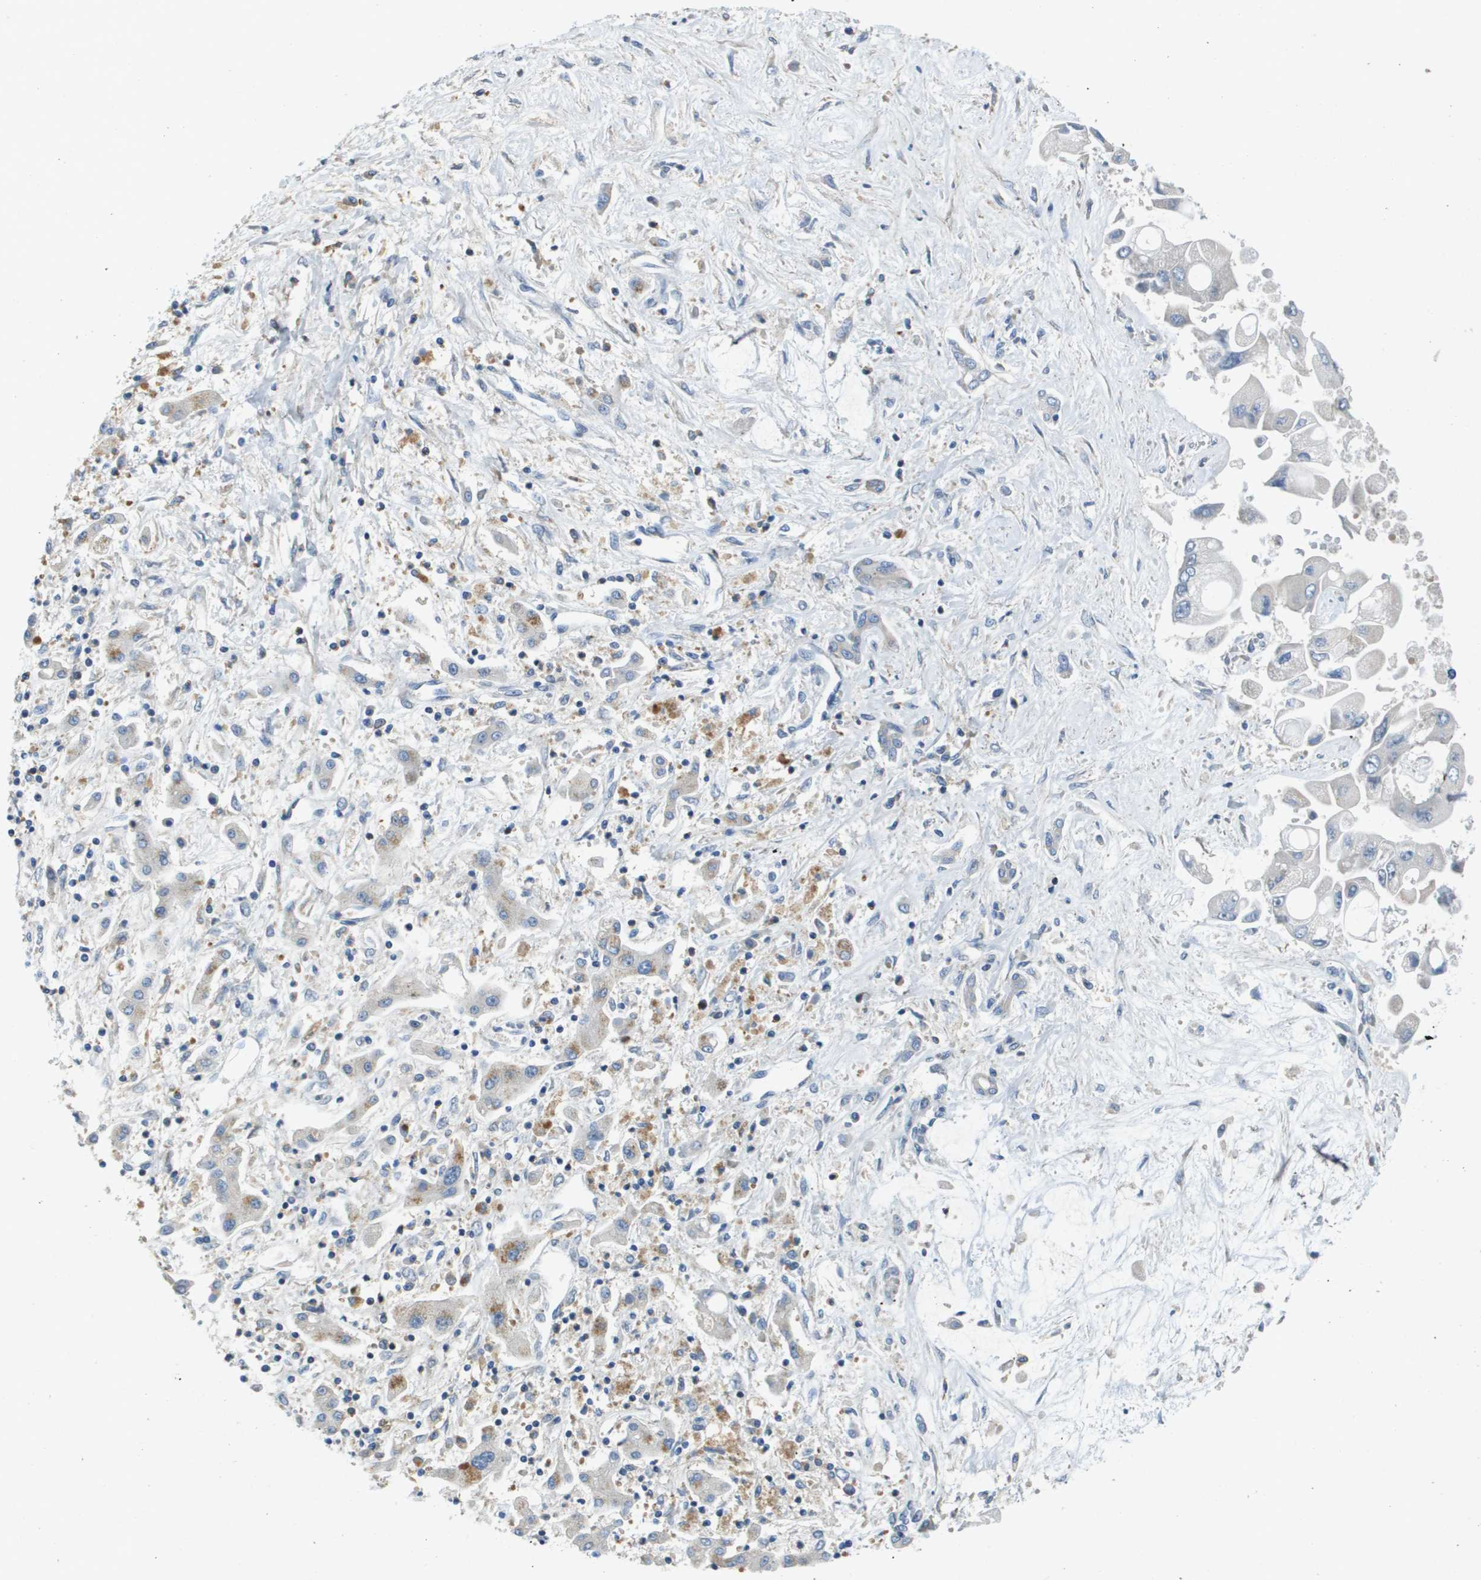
{"staining": {"intensity": "negative", "quantity": "none", "location": "none"}, "tissue": "liver cancer", "cell_type": "Tumor cells", "image_type": "cancer", "snomed": [{"axis": "morphology", "description": "Cholangiocarcinoma"}, {"axis": "topography", "description": "Liver"}], "caption": "This is an IHC image of liver cancer. There is no expression in tumor cells.", "gene": "SCN4B", "patient": {"sex": "male", "age": 50}}